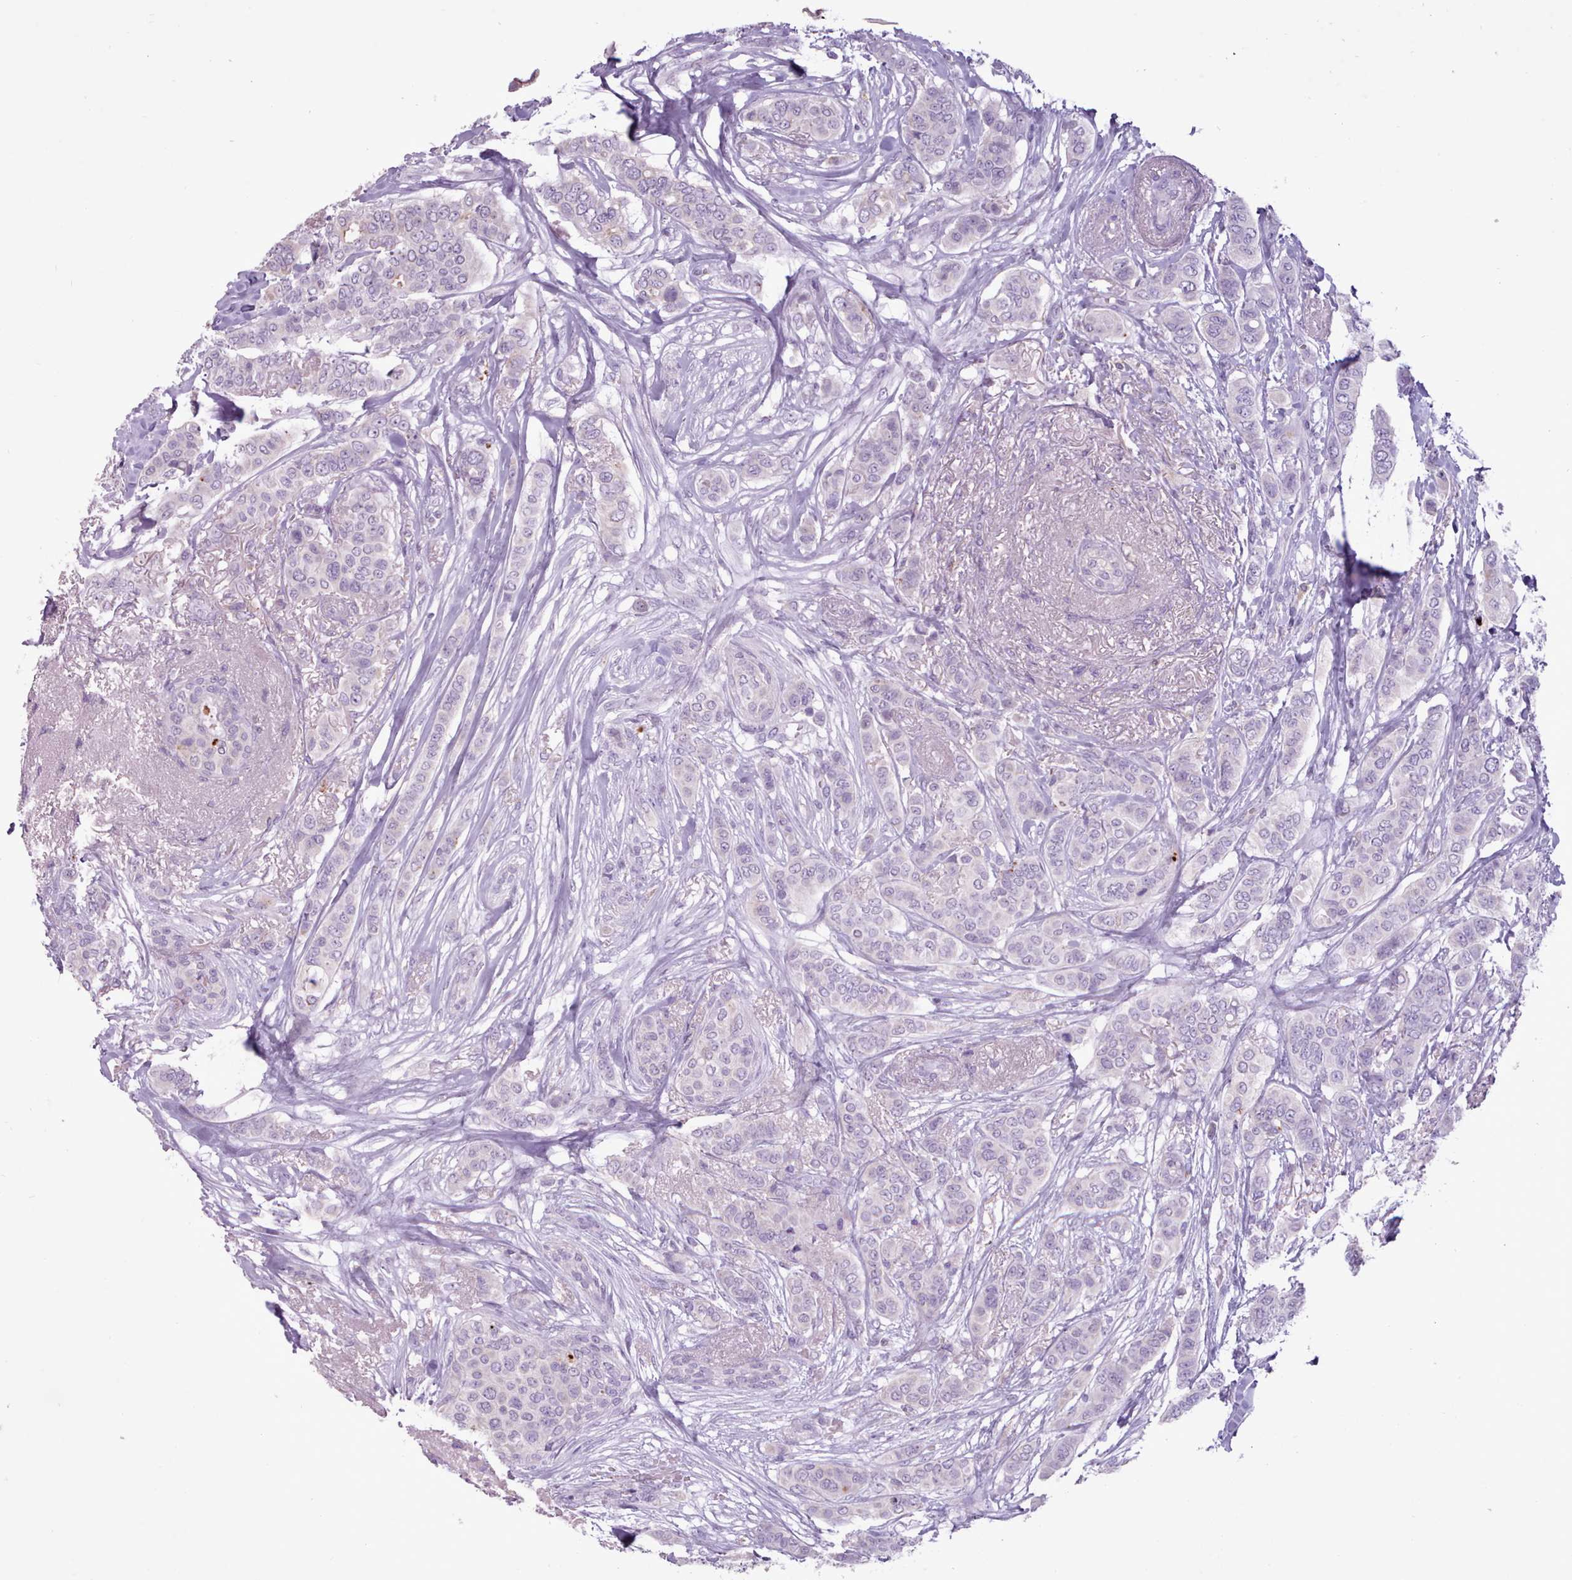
{"staining": {"intensity": "negative", "quantity": "none", "location": "none"}, "tissue": "breast cancer", "cell_type": "Tumor cells", "image_type": "cancer", "snomed": [{"axis": "morphology", "description": "Lobular carcinoma"}, {"axis": "topography", "description": "Breast"}], "caption": "This is an immunohistochemistry photomicrograph of human breast cancer. There is no positivity in tumor cells.", "gene": "ATRAID", "patient": {"sex": "female", "age": 51}}